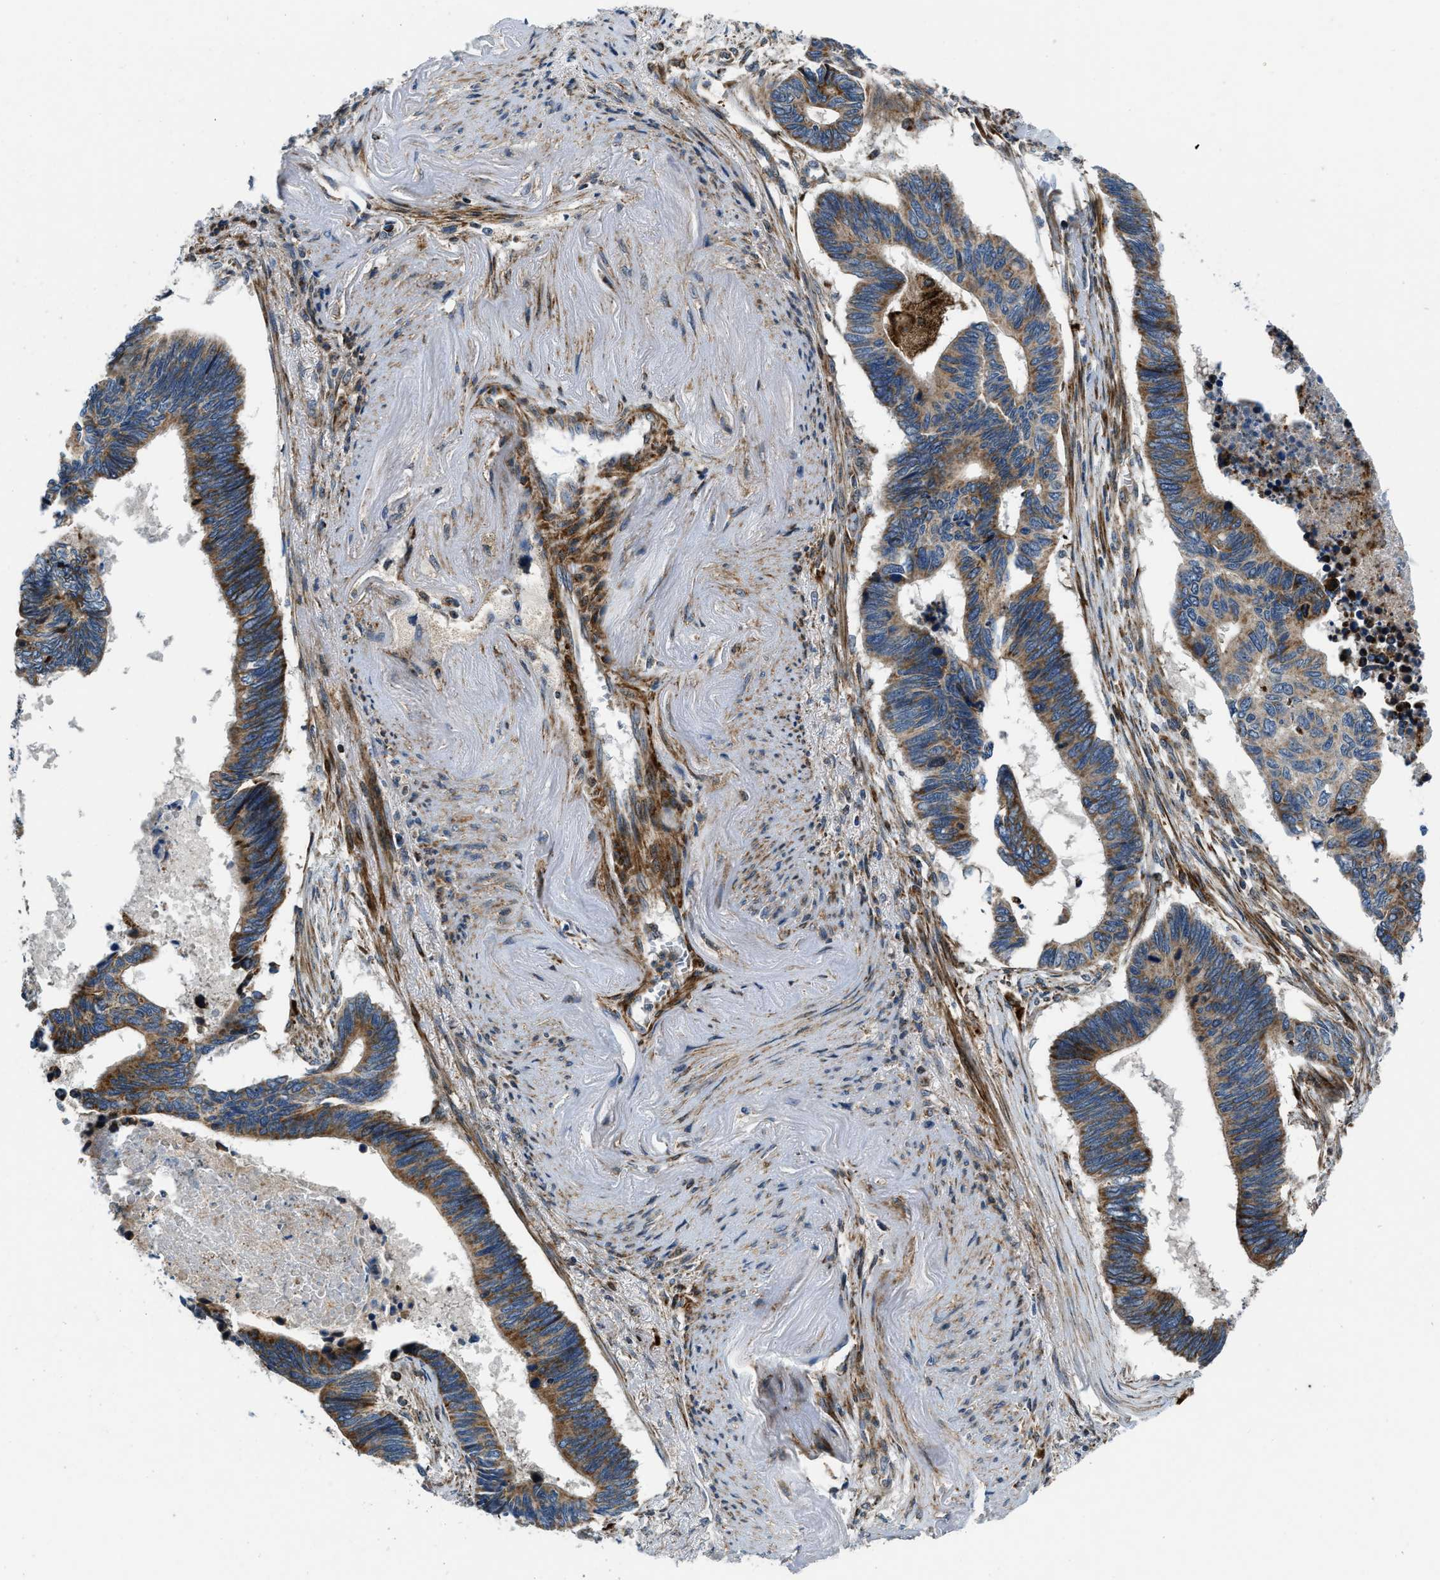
{"staining": {"intensity": "moderate", "quantity": ">75%", "location": "cytoplasmic/membranous"}, "tissue": "pancreatic cancer", "cell_type": "Tumor cells", "image_type": "cancer", "snomed": [{"axis": "morphology", "description": "Adenocarcinoma, NOS"}, {"axis": "topography", "description": "Pancreas"}], "caption": "Adenocarcinoma (pancreatic) stained for a protein (brown) displays moderate cytoplasmic/membranous positive staining in approximately >75% of tumor cells.", "gene": "GSDME", "patient": {"sex": "female", "age": 70}}